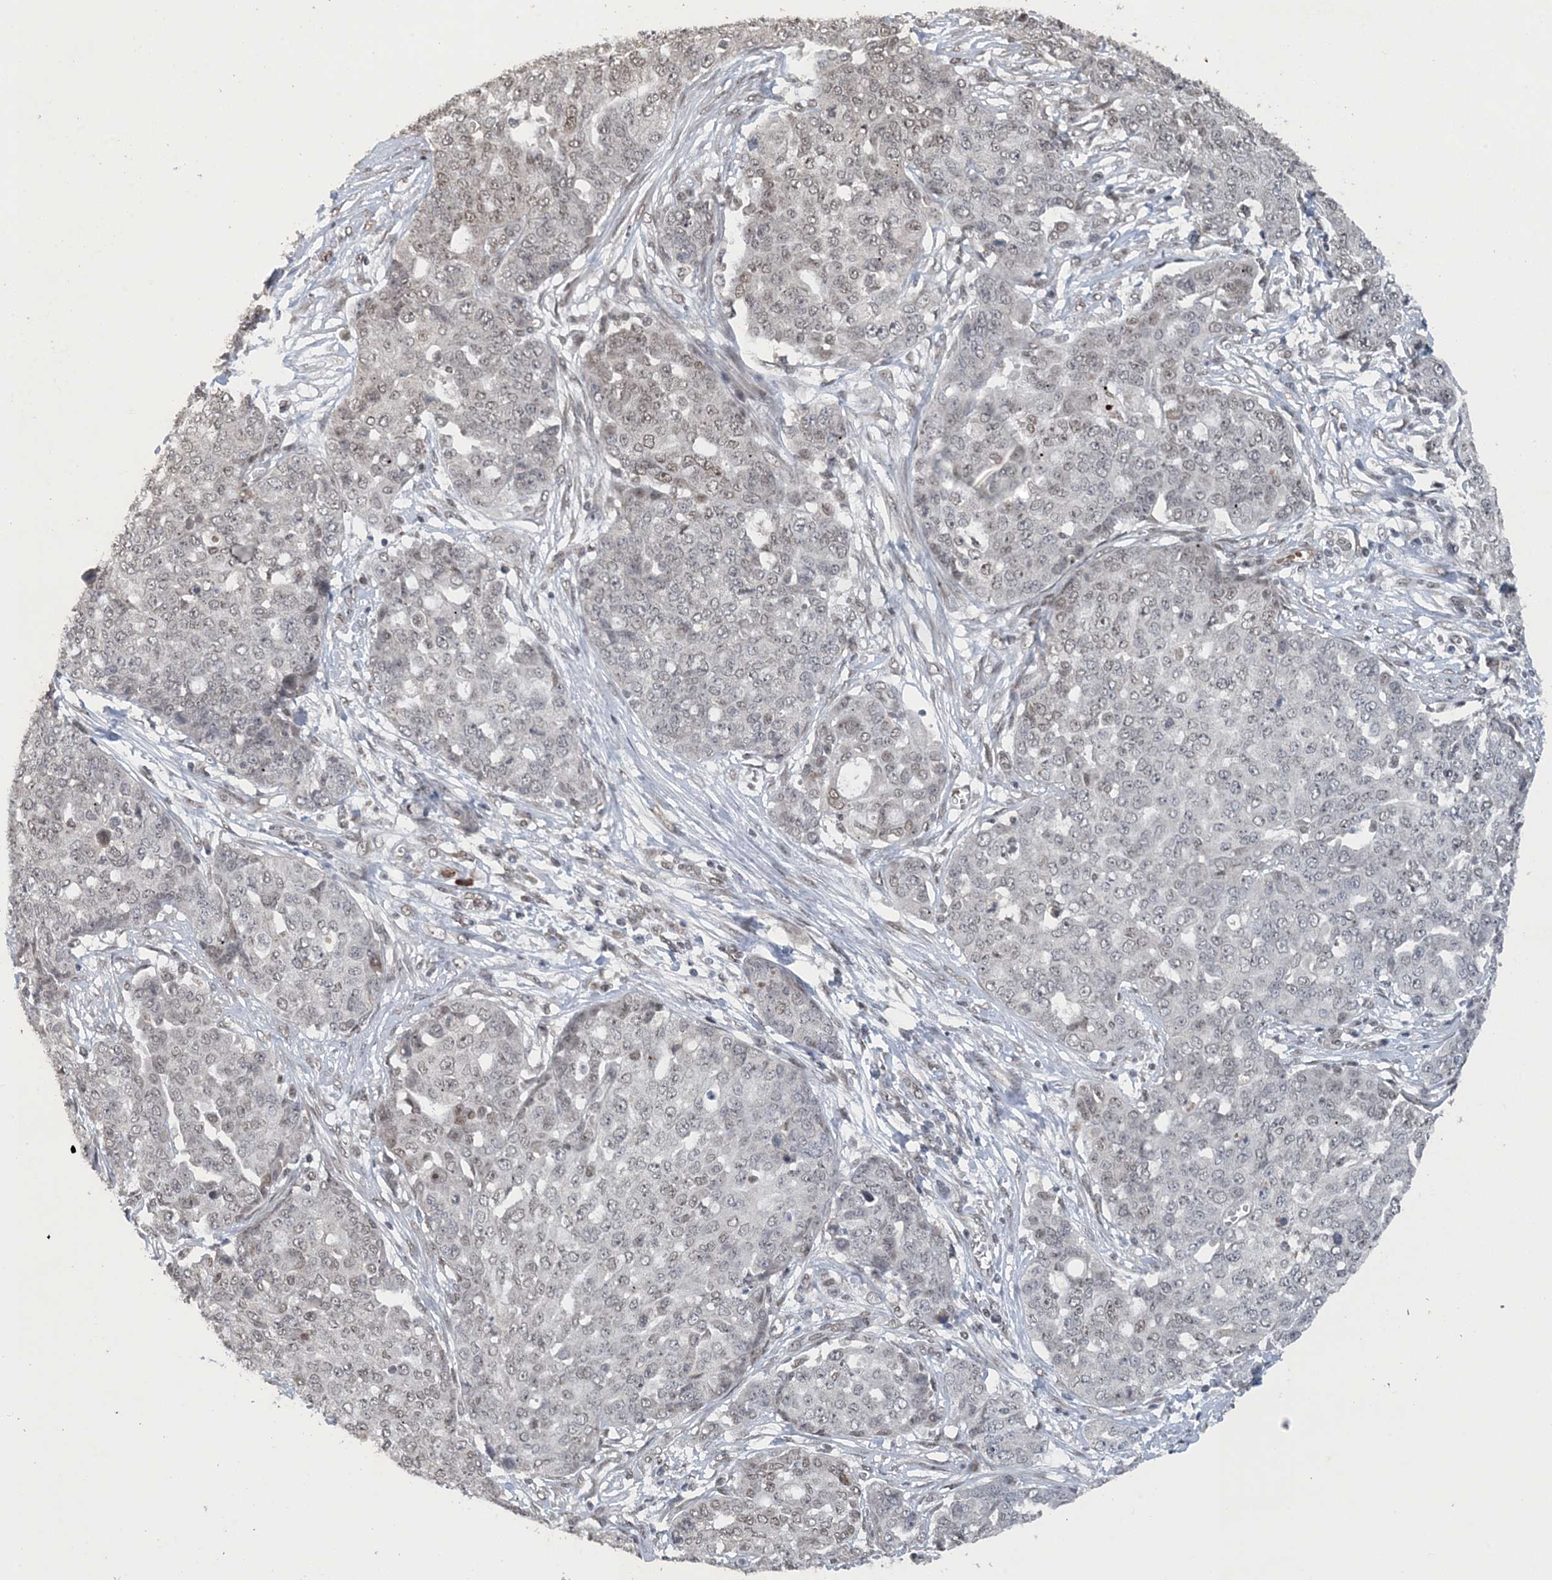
{"staining": {"intensity": "negative", "quantity": "none", "location": "none"}, "tissue": "ovarian cancer", "cell_type": "Tumor cells", "image_type": "cancer", "snomed": [{"axis": "morphology", "description": "Cystadenocarcinoma, serous, NOS"}, {"axis": "topography", "description": "Soft tissue"}, {"axis": "topography", "description": "Ovary"}], "caption": "Ovarian cancer was stained to show a protein in brown. There is no significant positivity in tumor cells. (Brightfield microscopy of DAB (3,3'-diaminobenzidine) IHC at high magnification).", "gene": "MBD2", "patient": {"sex": "female", "age": 57}}